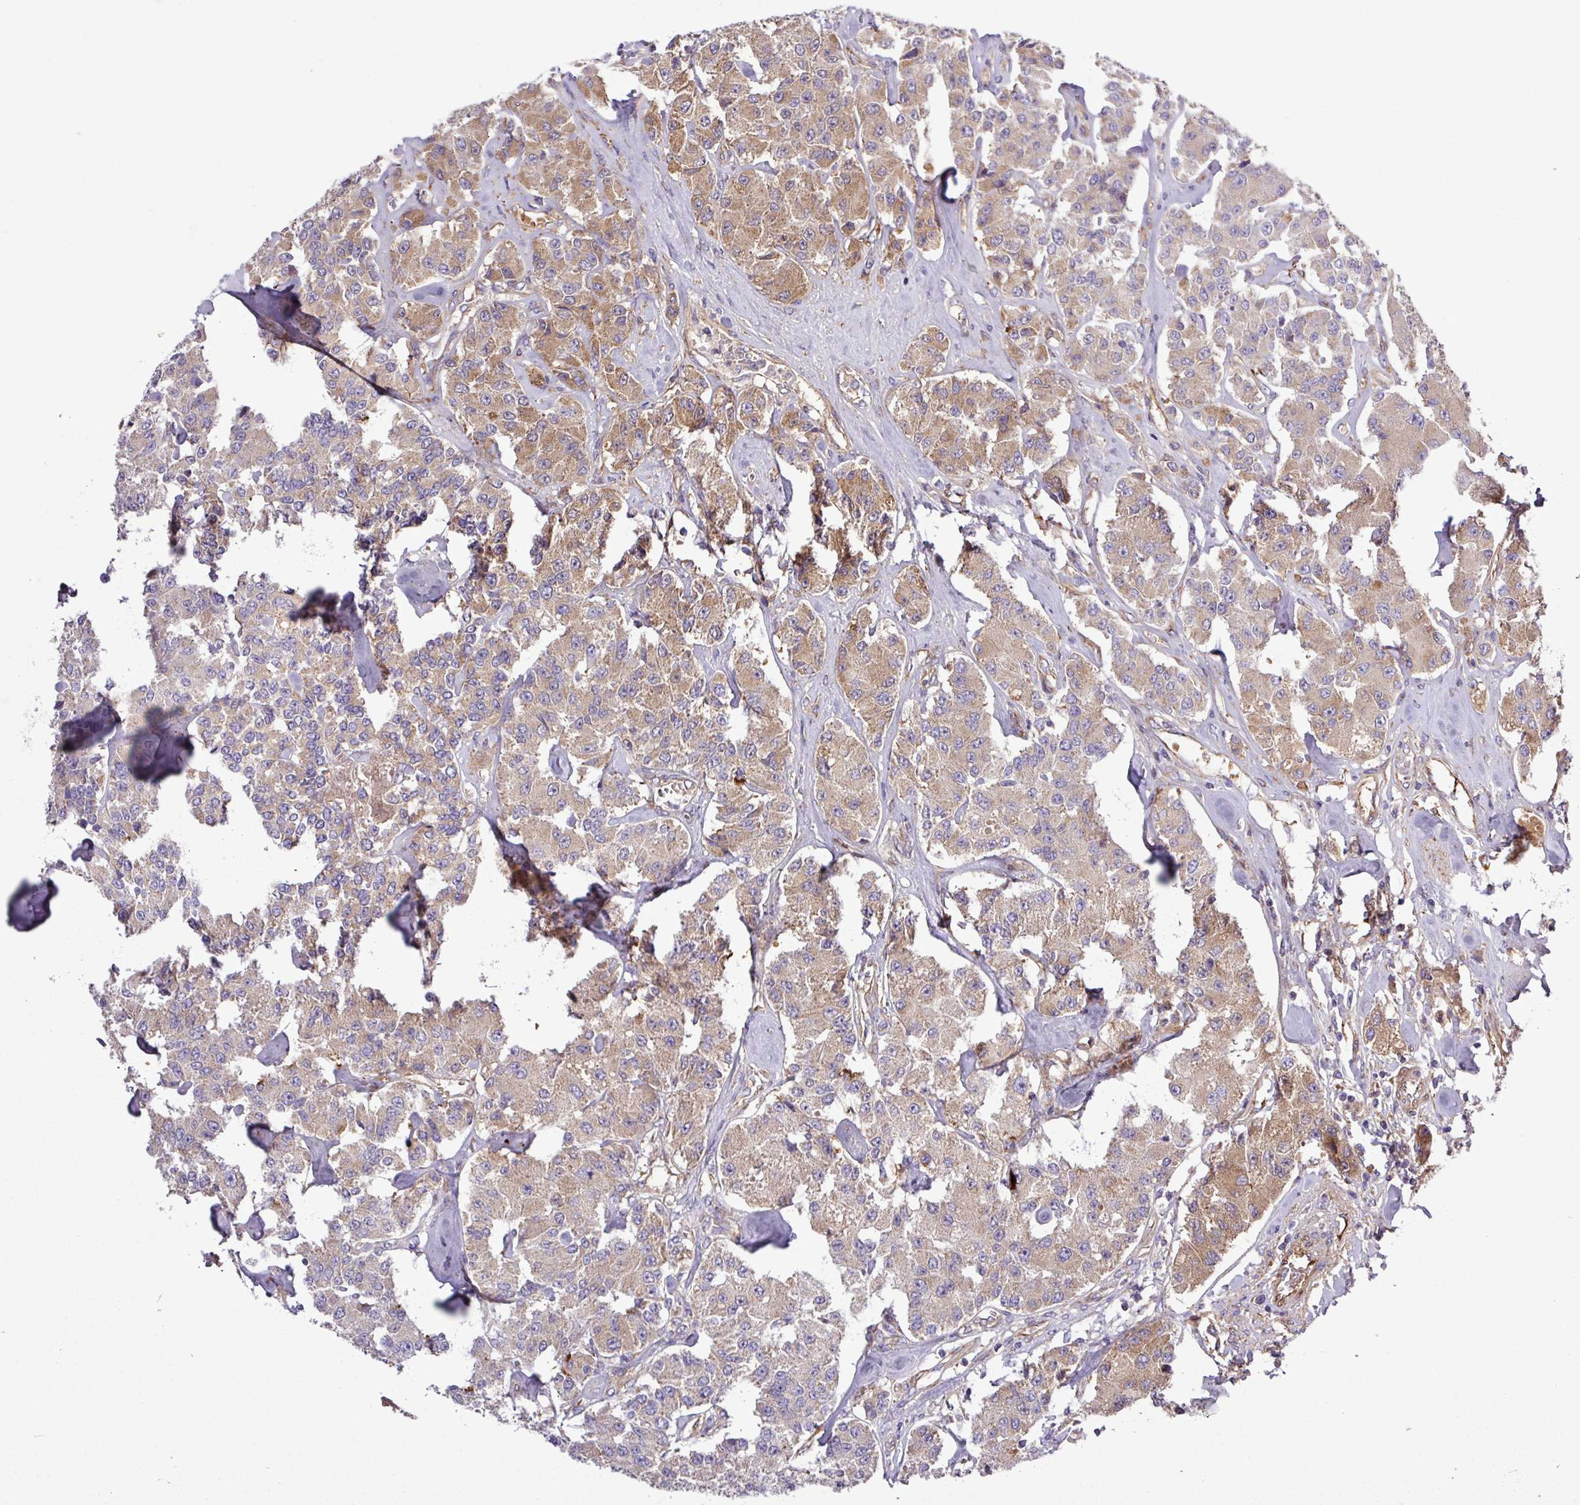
{"staining": {"intensity": "moderate", "quantity": ">75%", "location": "cytoplasmic/membranous"}, "tissue": "carcinoid", "cell_type": "Tumor cells", "image_type": "cancer", "snomed": [{"axis": "morphology", "description": "Carcinoid, malignant, NOS"}, {"axis": "topography", "description": "Pancreas"}], "caption": "DAB immunohistochemical staining of human carcinoid exhibits moderate cytoplasmic/membranous protein positivity in about >75% of tumor cells.", "gene": "CWH43", "patient": {"sex": "male", "age": 41}}